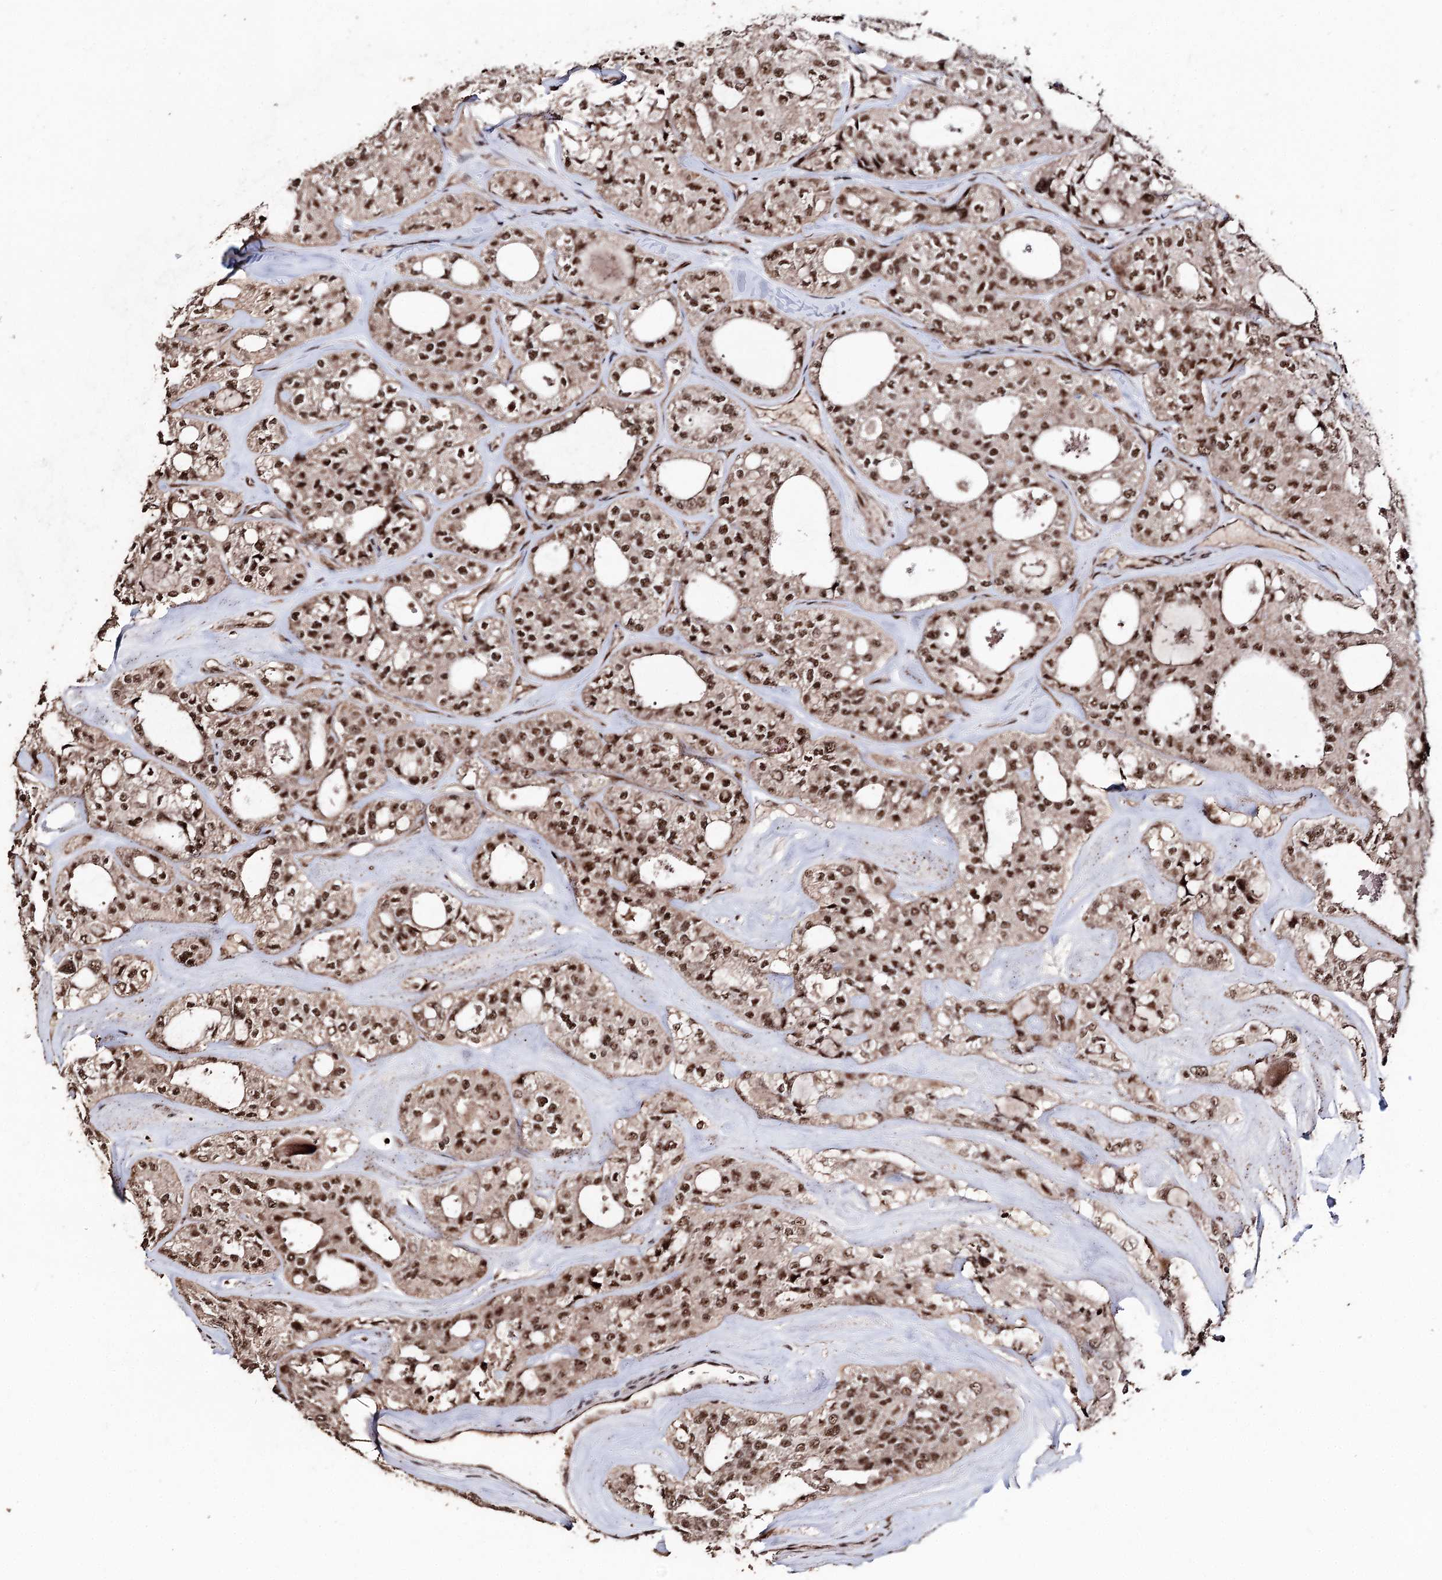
{"staining": {"intensity": "strong", "quantity": ">75%", "location": "nuclear"}, "tissue": "thyroid cancer", "cell_type": "Tumor cells", "image_type": "cancer", "snomed": [{"axis": "morphology", "description": "Follicular adenoma carcinoma, NOS"}, {"axis": "topography", "description": "Thyroid gland"}], "caption": "Thyroid cancer (follicular adenoma carcinoma) tissue displays strong nuclear positivity in approximately >75% of tumor cells The protein is shown in brown color, while the nuclei are stained blue.", "gene": "U2SURP", "patient": {"sex": "male", "age": 75}}